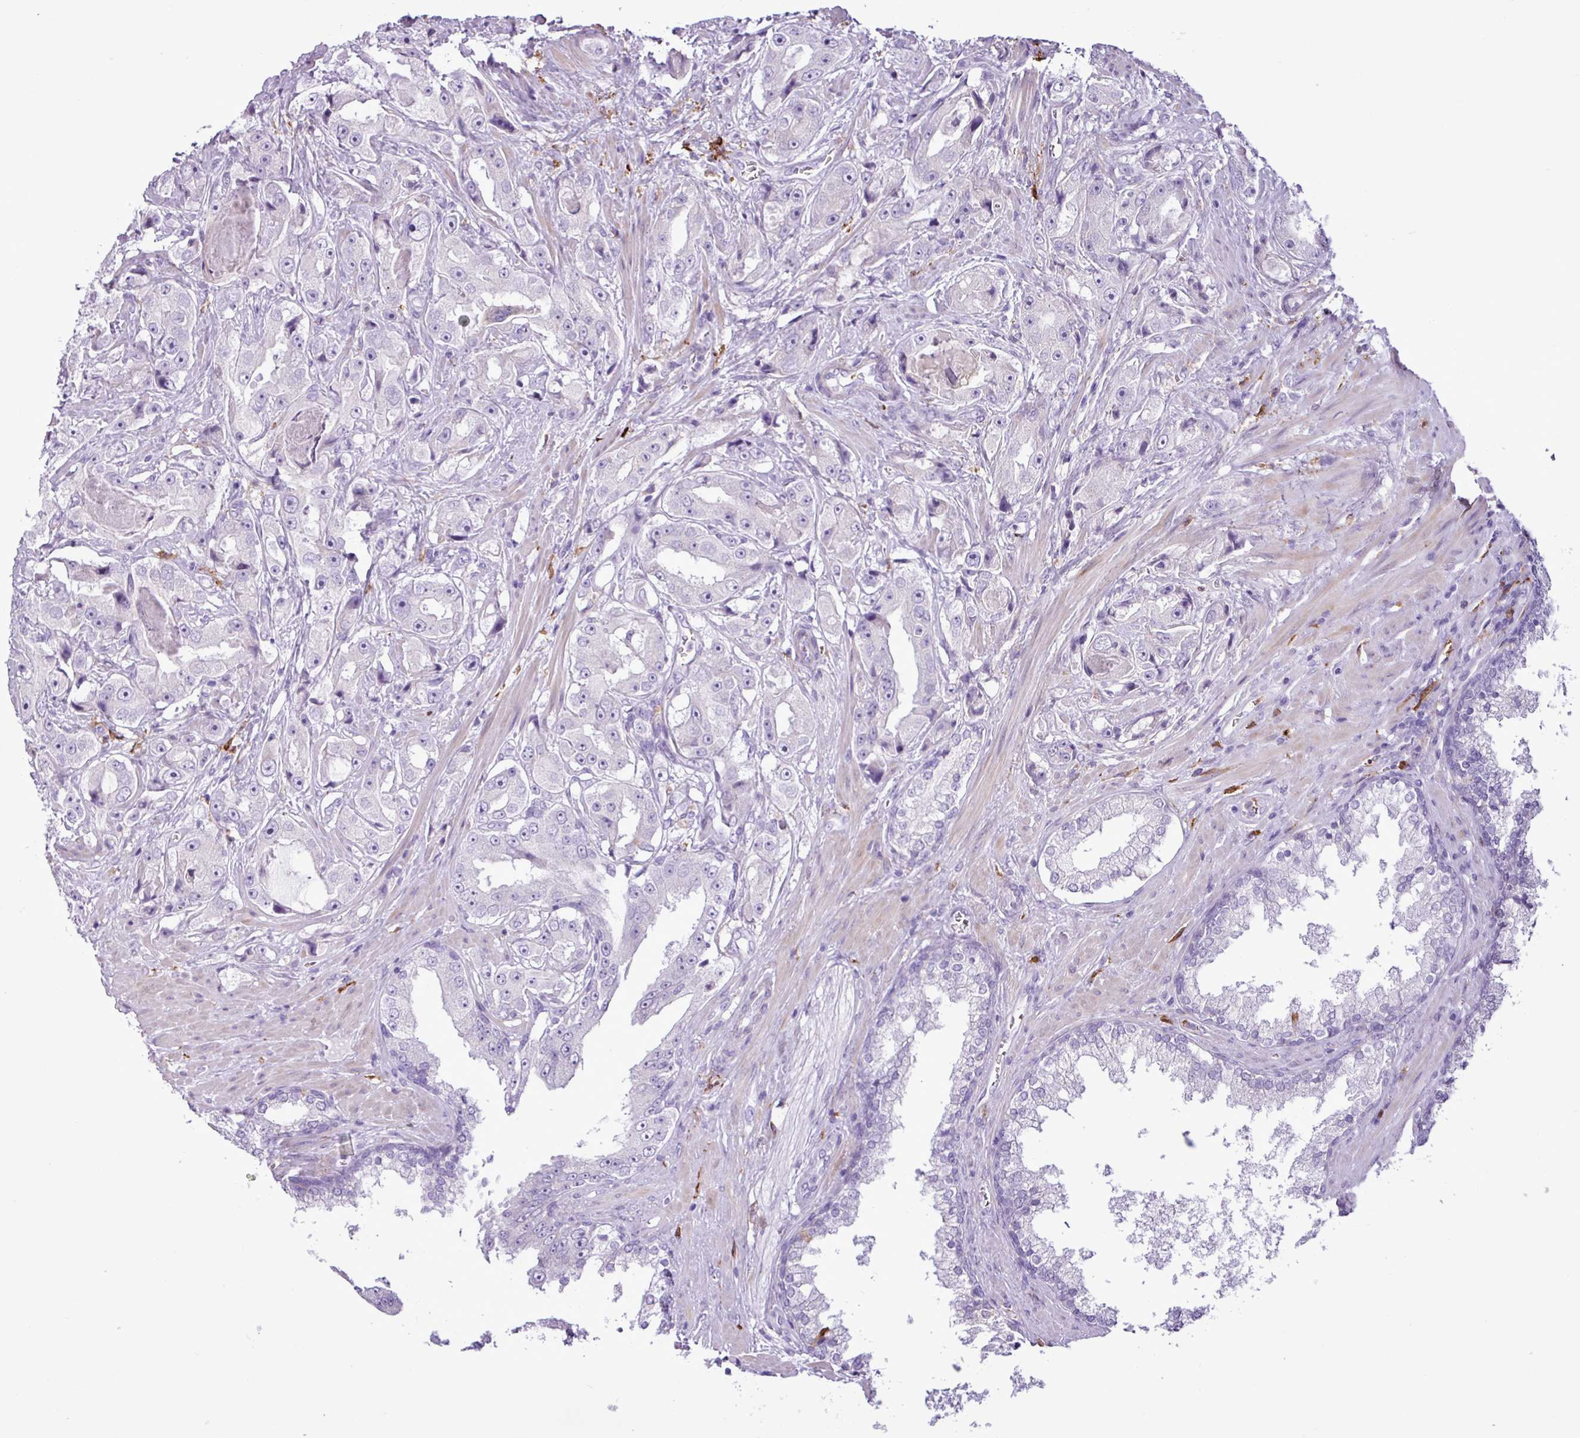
{"staining": {"intensity": "negative", "quantity": "none", "location": "none"}, "tissue": "prostate cancer", "cell_type": "Tumor cells", "image_type": "cancer", "snomed": [{"axis": "morphology", "description": "Adenocarcinoma, High grade"}, {"axis": "topography", "description": "Prostate"}], "caption": "Protein analysis of prostate adenocarcinoma (high-grade) exhibits no significant staining in tumor cells. (DAB (3,3'-diaminobenzidine) immunohistochemistry, high magnification).", "gene": "TMEM200C", "patient": {"sex": "male", "age": 73}}